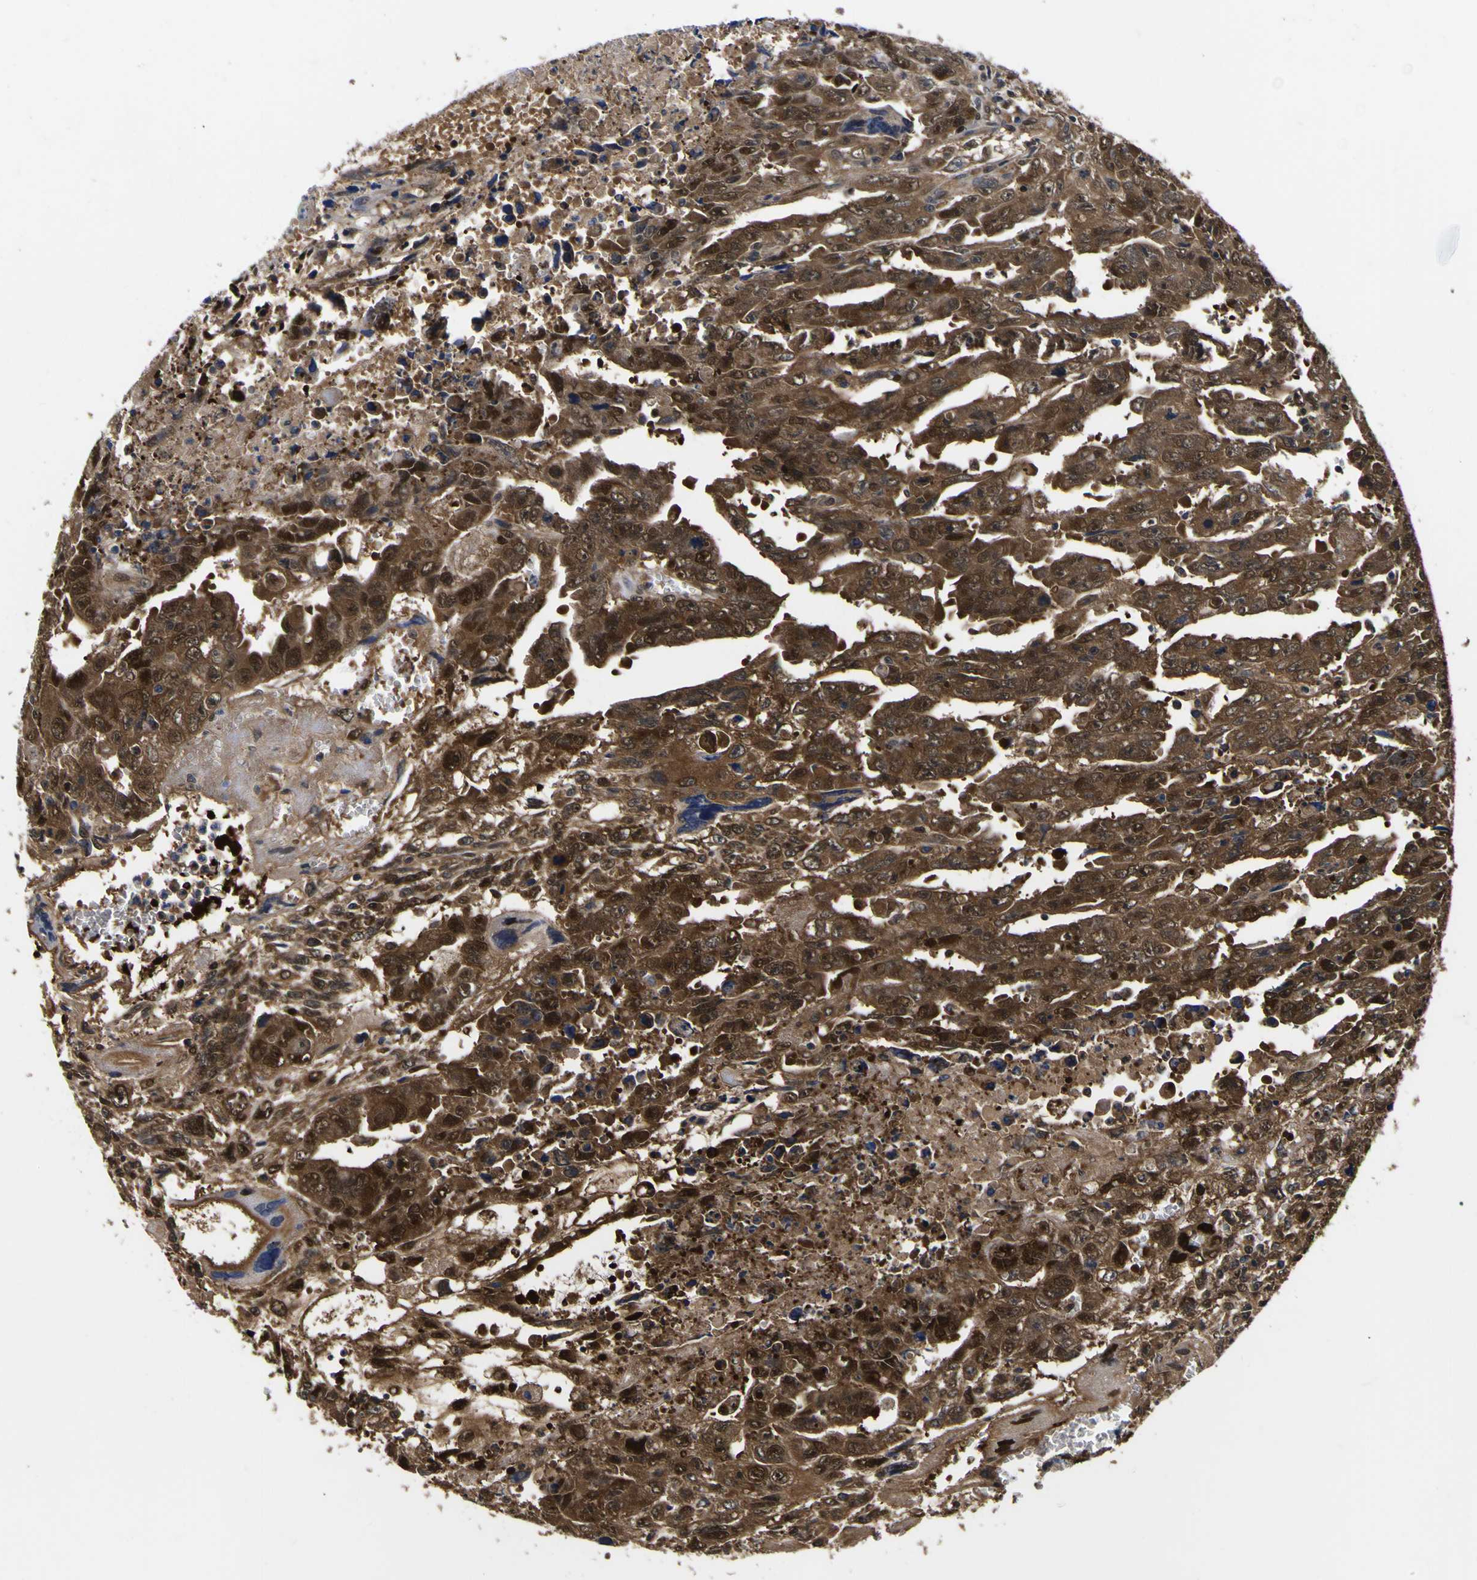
{"staining": {"intensity": "moderate", "quantity": ">75%", "location": "cytoplasmic/membranous,nuclear"}, "tissue": "testis cancer", "cell_type": "Tumor cells", "image_type": "cancer", "snomed": [{"axis": "morphology", "description": "Carcinoma, Embryonal, NOS"}, {"axis": "topography", "description": "Testis"}], "caption": "Immunohistochemistry of human testis embryonal carcinoma displays medium levels of moderate cytoplasmic/membranous and nuclear positivity in approximately >75% of tumor cells.", "gene": "FAM110B", "patient": {"sex": "male", "age": 28}}